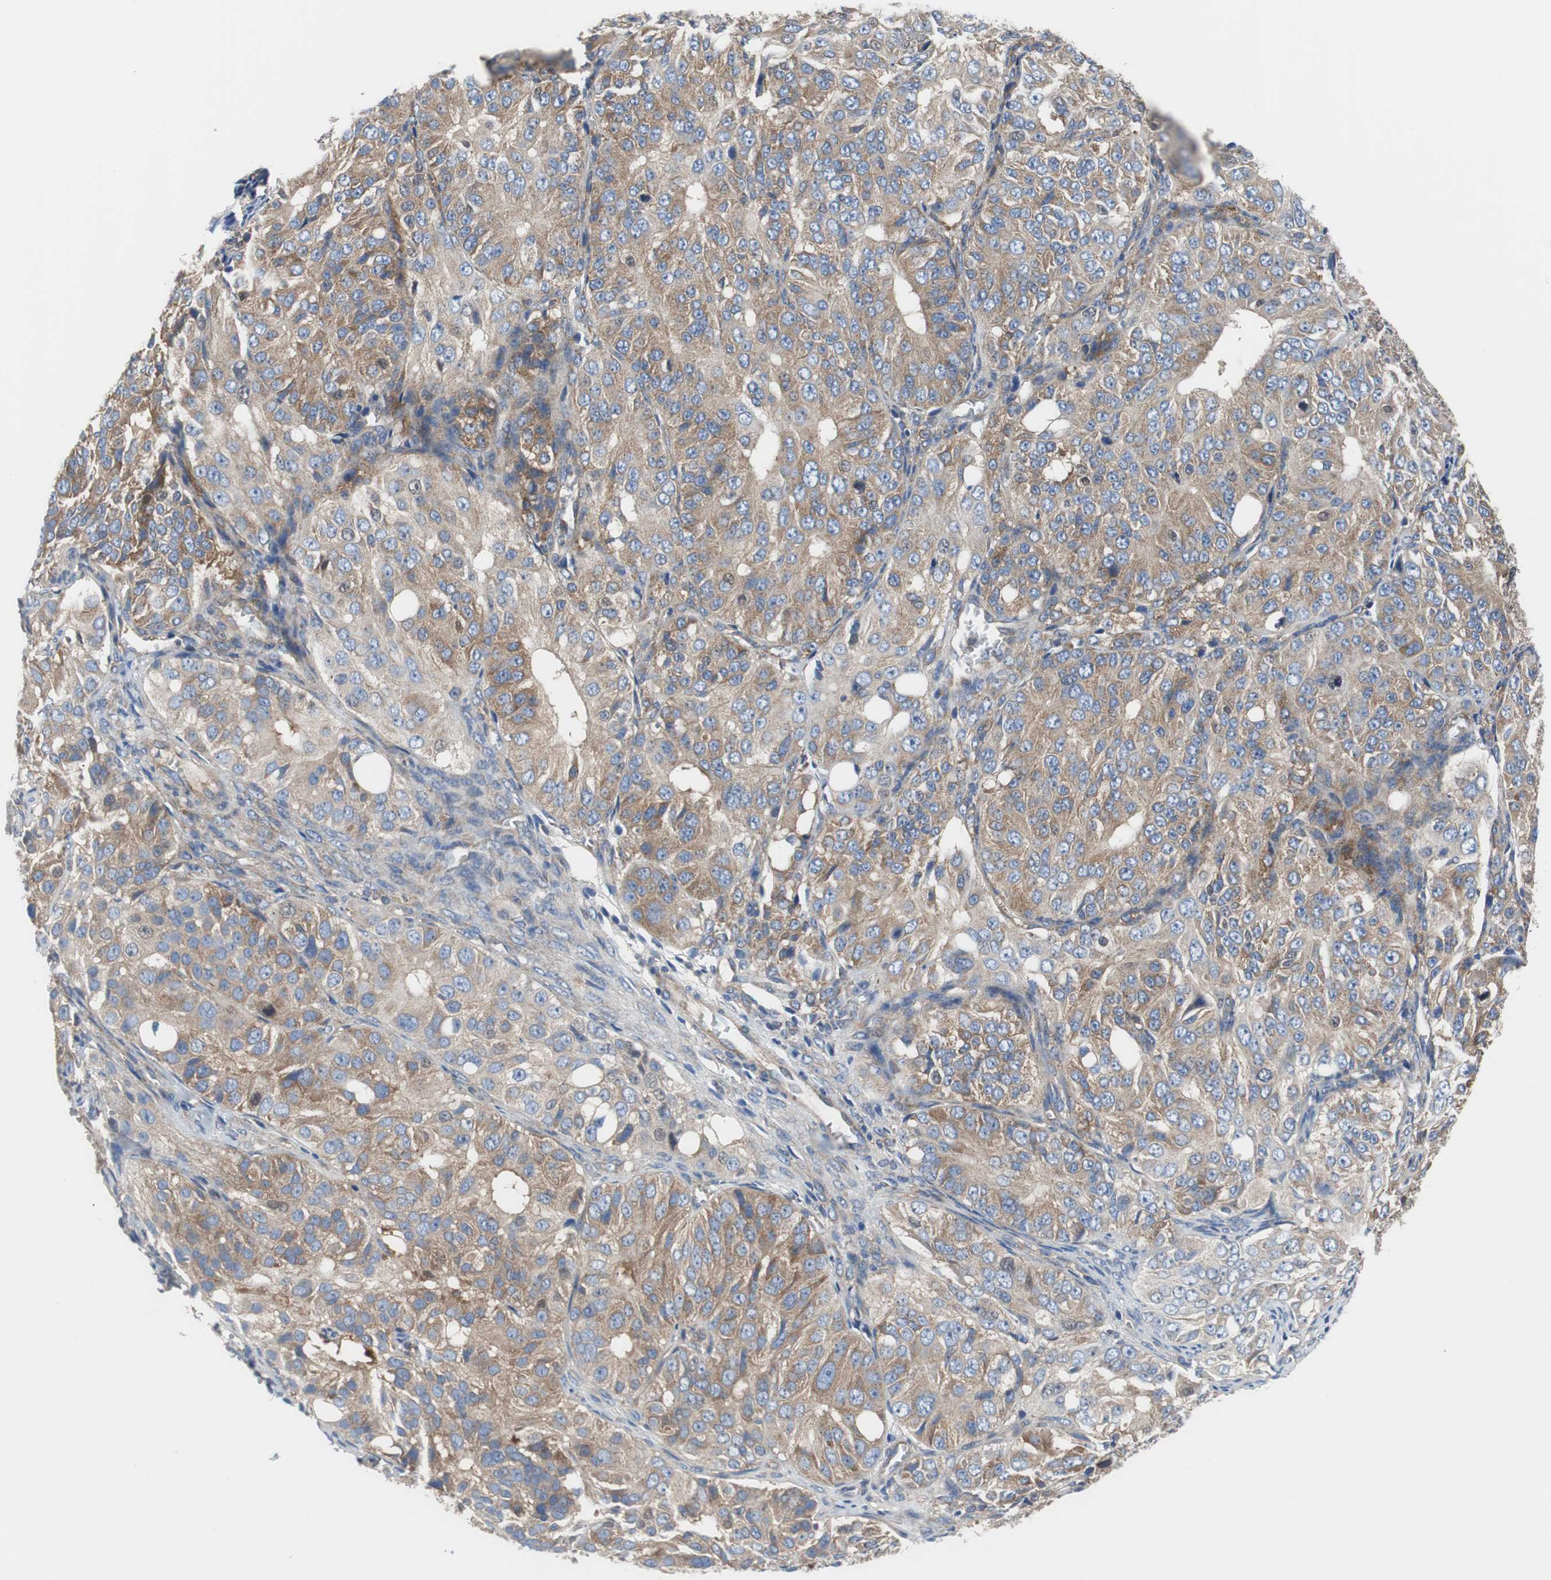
{"staining": {"intensity": "moderate", "quantity": ">75%", "location": "cytoplasmic/membranous"}, "tissue": "ovarian cancer", "cell_type": "Tumor cells", "image_type": "cancer", "snomed": [{"axis": "morphology", "description": "Carcinoma, endometroid"}, {"axis": "topography", "description": "Ovary"}], "caption": "Protein analysis of ovarian cancer tissue demonstrates moderate cytoplasmic/membranous staining in about >75% of tumor cells.", "gene": "BRAF", "patient": {"sex": "female", "age": 51}}